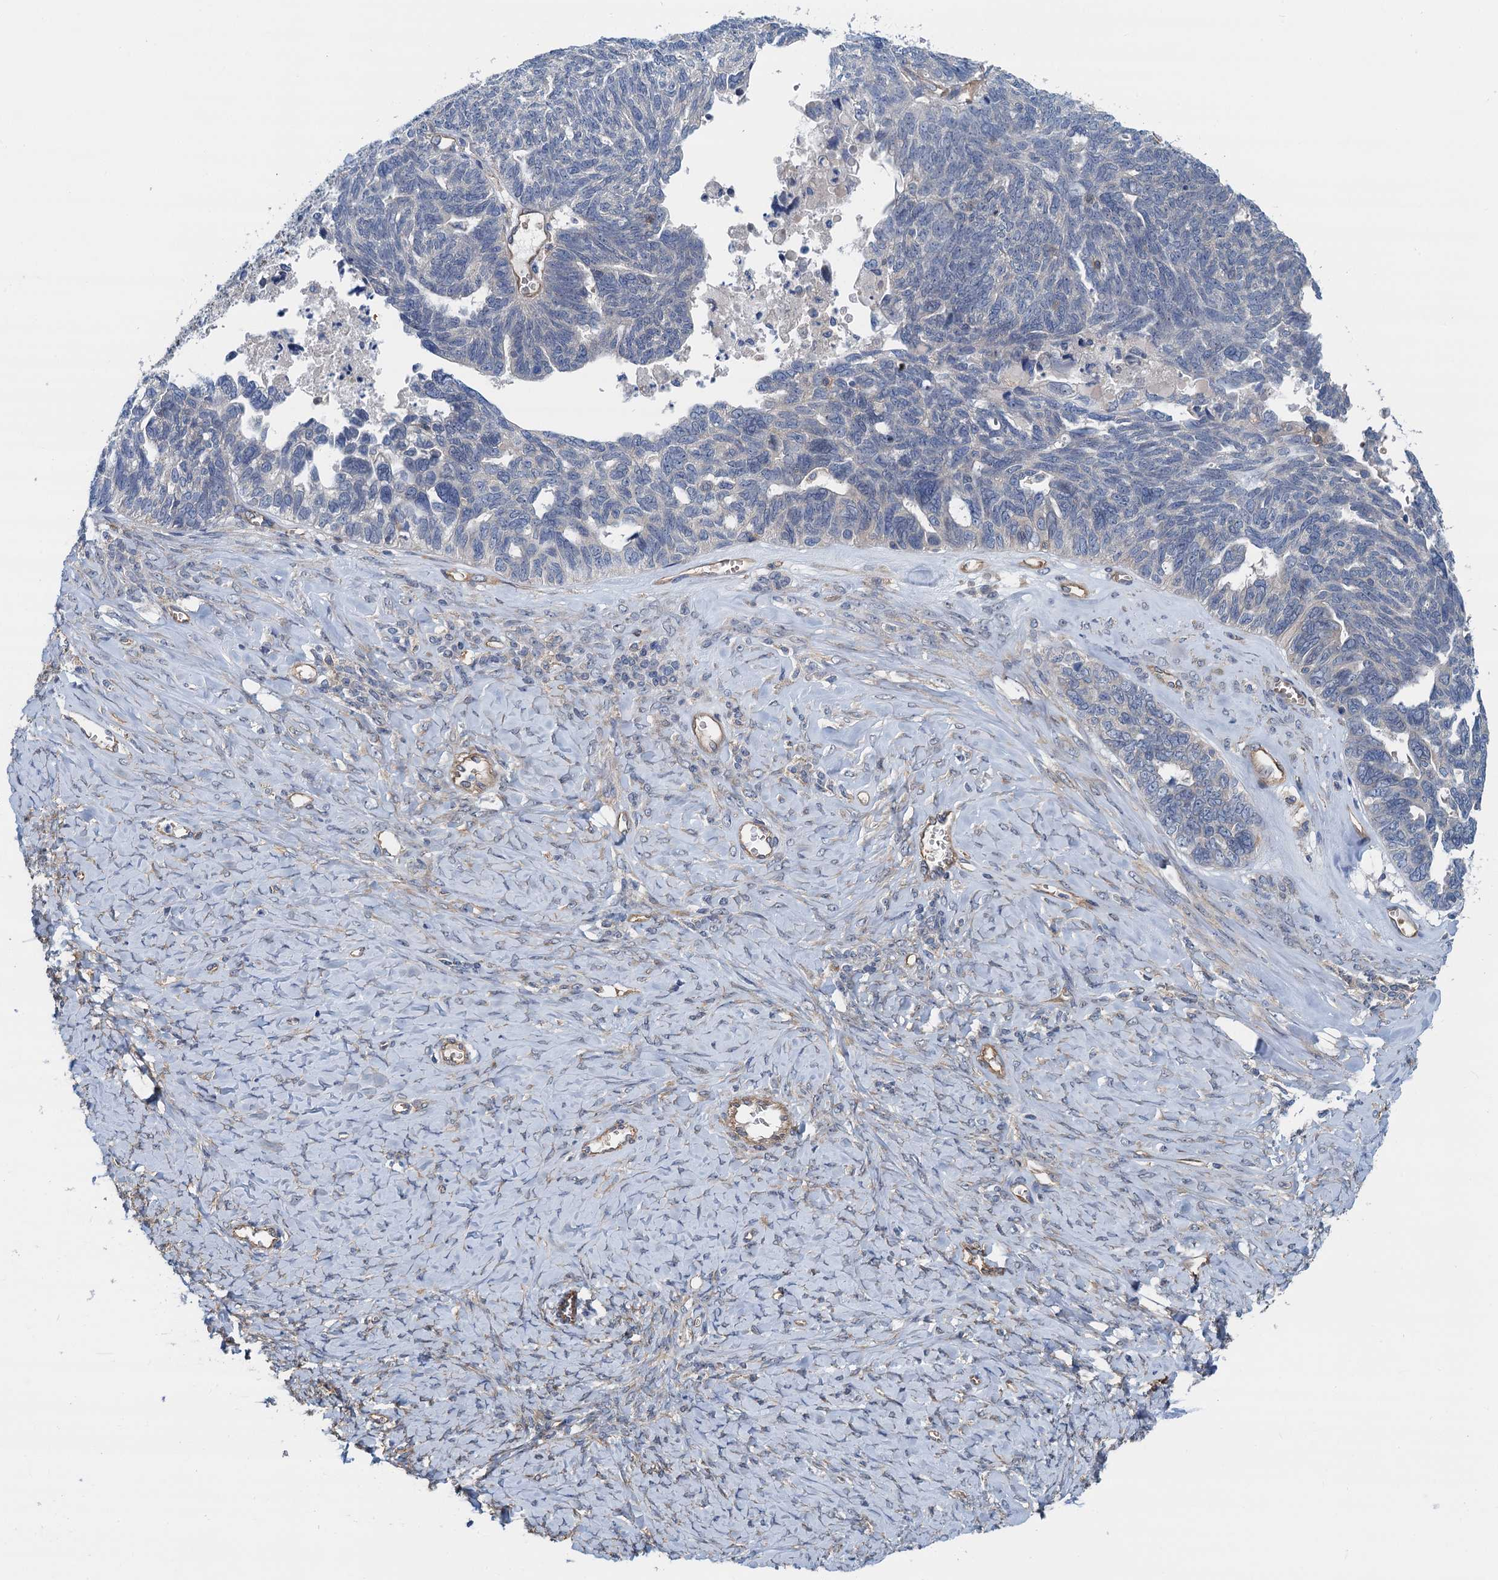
{"staining": {"intensity": "negative", "quantity": "none", "location": "none"}, "tissue": "ovarian cancer", "cell_type": "Tumor cells", "image_type": "cancer", "snomed": [{"axis": "morphology", "description": "Cystadenocarcinoma, serous, NOS"}, {"axis": "topography", "description": "Ovary"}], "caption": "DAB (3,3'-diaminobenzidine) immunohistochemical staining of human ovarian cancer reveals no significant positivity in tumor cells. (DAB (3,3'-diaminobenzidine) immunohistochemistry (IHC) with hematoxylin counter stain).", "gene": "ROGDI", "patient": {"sex": "female", "age": 79}}